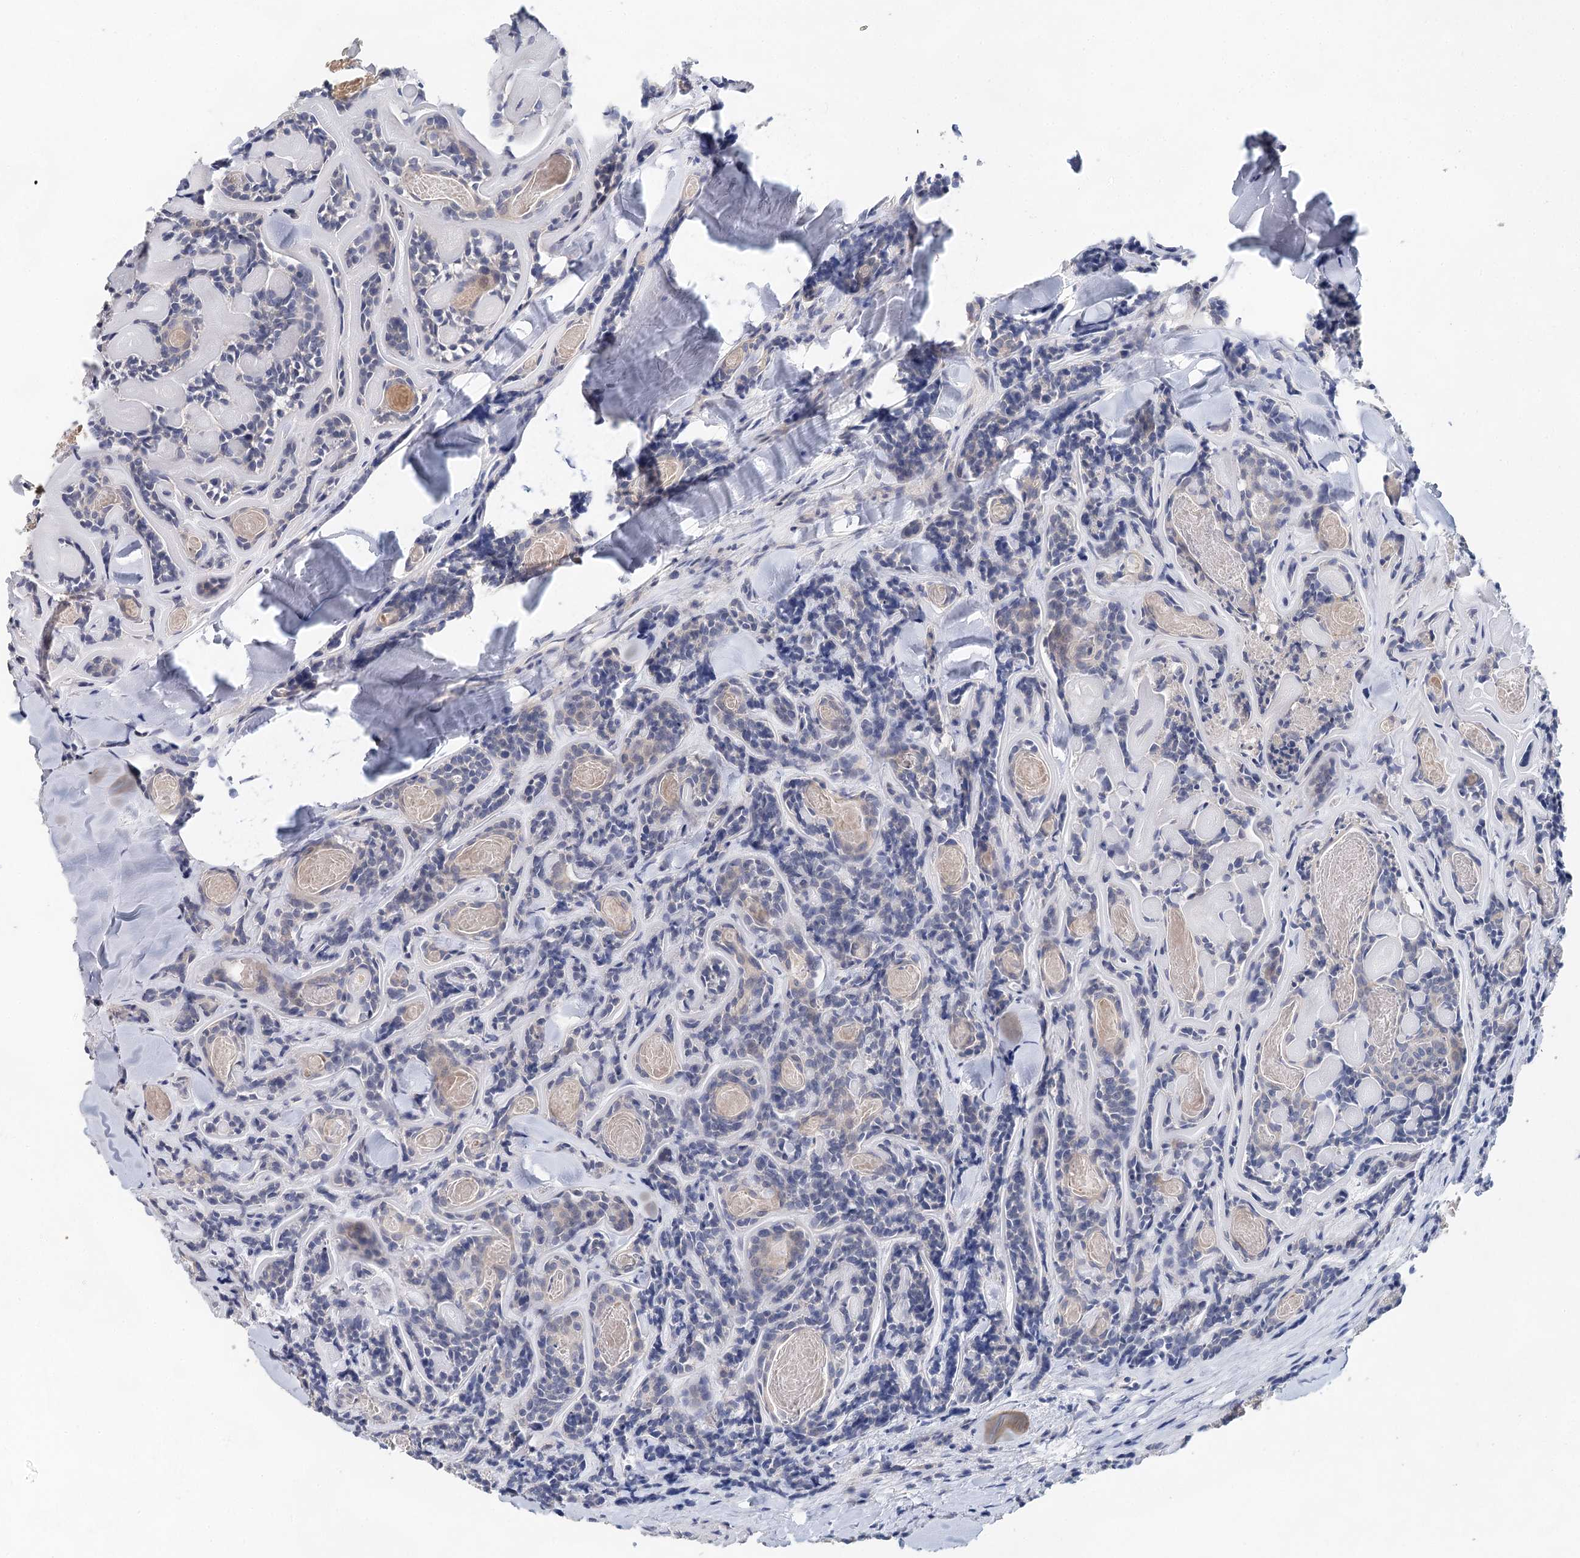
{"staining": {"intensity": "negative", "quantity": "none", "location": "none"}, "tissue": "head and neck cancer", "cell_type": "Tumor cells", "image_type": "cancer", "snomed": [{"axis": "morphology", "description": "Adenocarcinoma, NOS"}, {"axis": "topography", "description": "Salivary gland"}, {"axis": "topography", "description": "Head-Neck"}], "caption": "This is an immunohistochemistry micrograph of head and neck adenocarcinoma. There is no expression in tumor cells.", "gene": "MYL6B", "patient": {"sex": "female", "age": 63}}